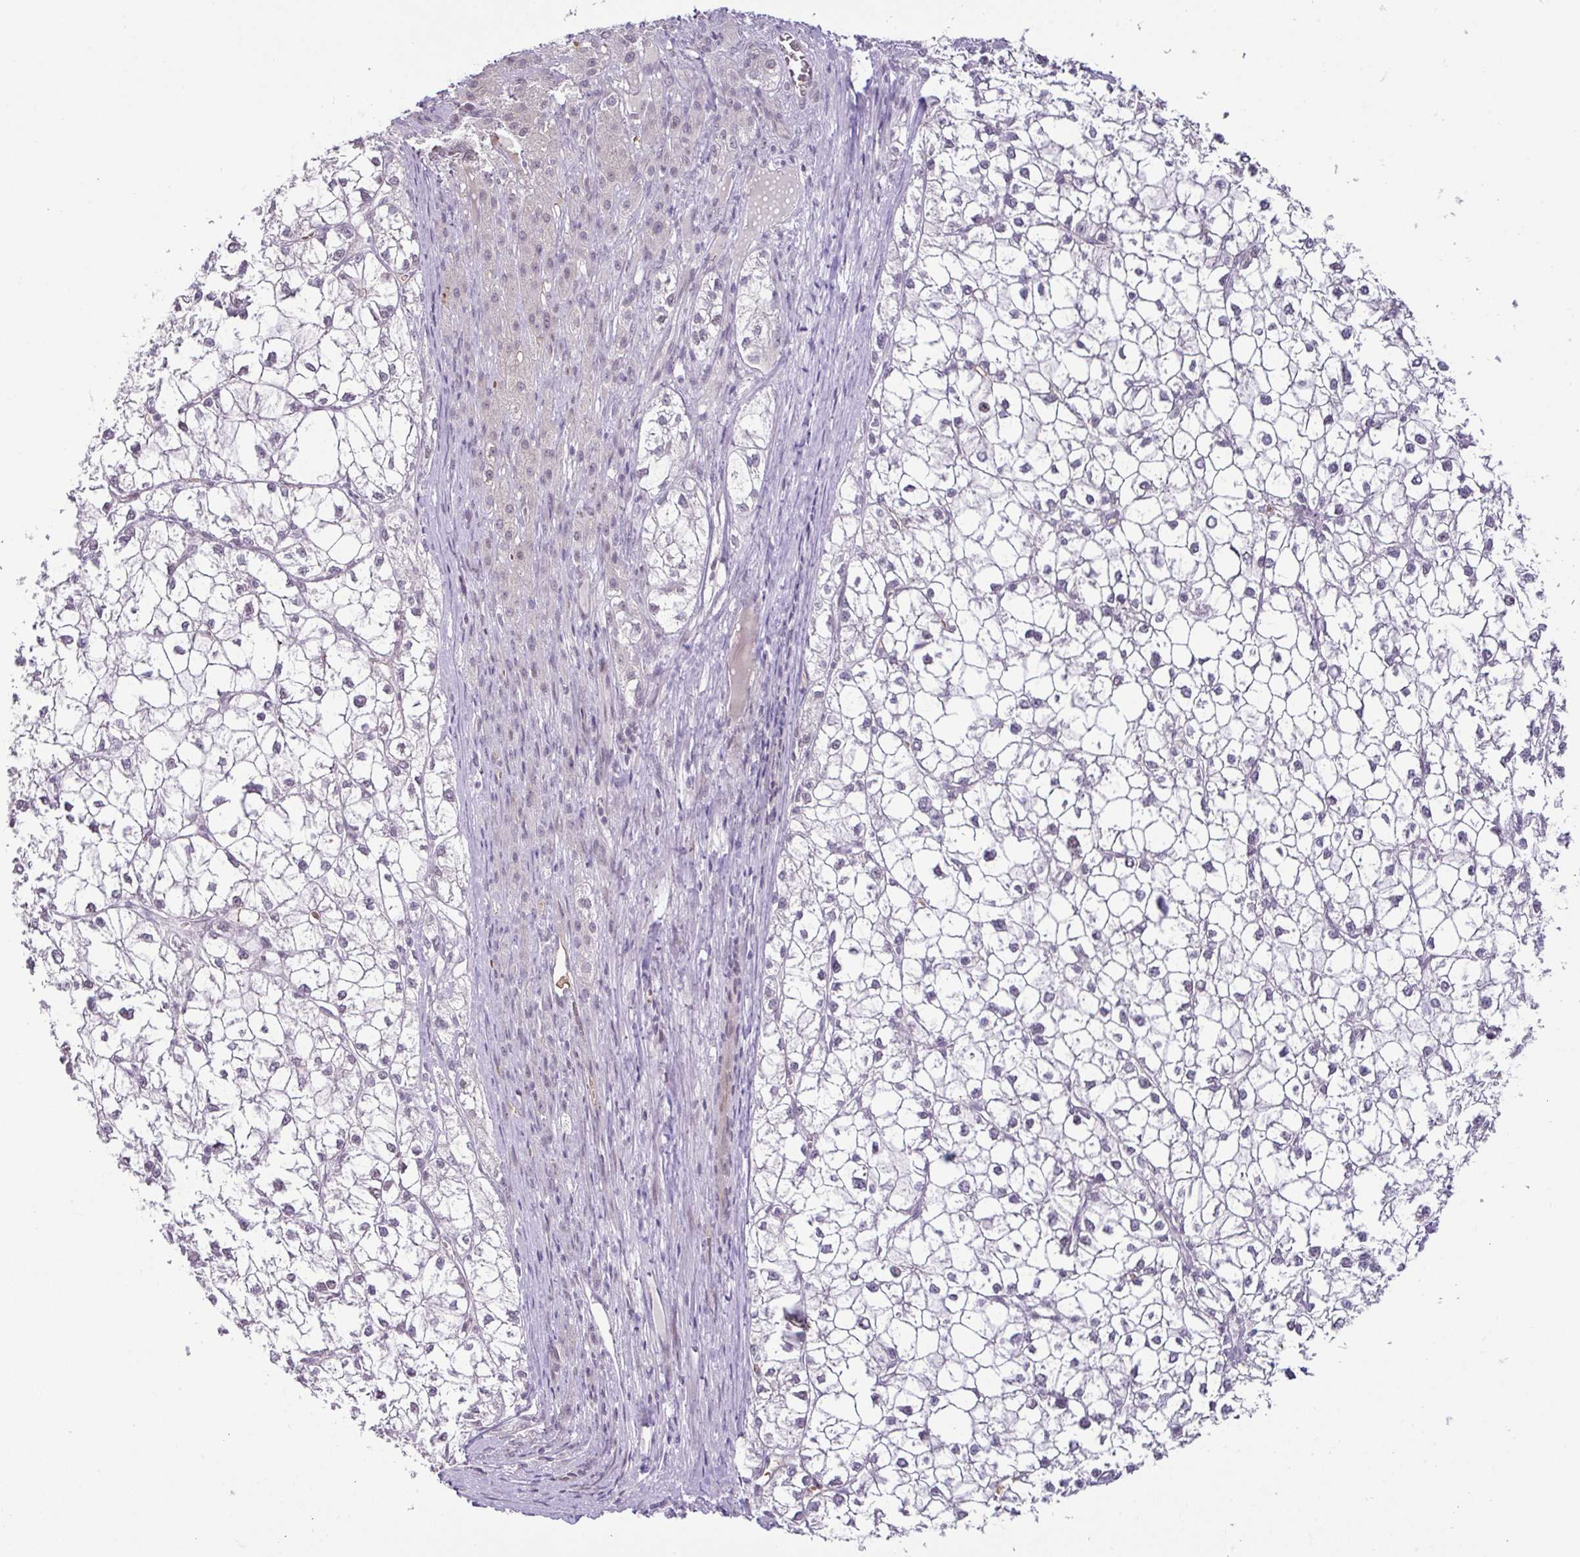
{"staining": {"intensity": "negative", "quantity": "none", "location": "none"}, "tissue": "liver cancer", "cell_type": "Tumor cells", "image_type": "cancer", "snomed": [{"axis": "morphology", "description": "Carcinoma, Hepatocellular, NOS"}, {"axis": "topography", "description": "Liver"}], "caption": "An immunohistochemistry (IHC) micrograph of liver cancer (hepatocellular carcinoma) is shown. There is no staining in tumor cells of liver cancer (hepatocellular carcinoma).", "gene": "PARP2", "patient": {"sex": "female", "age": 43}}